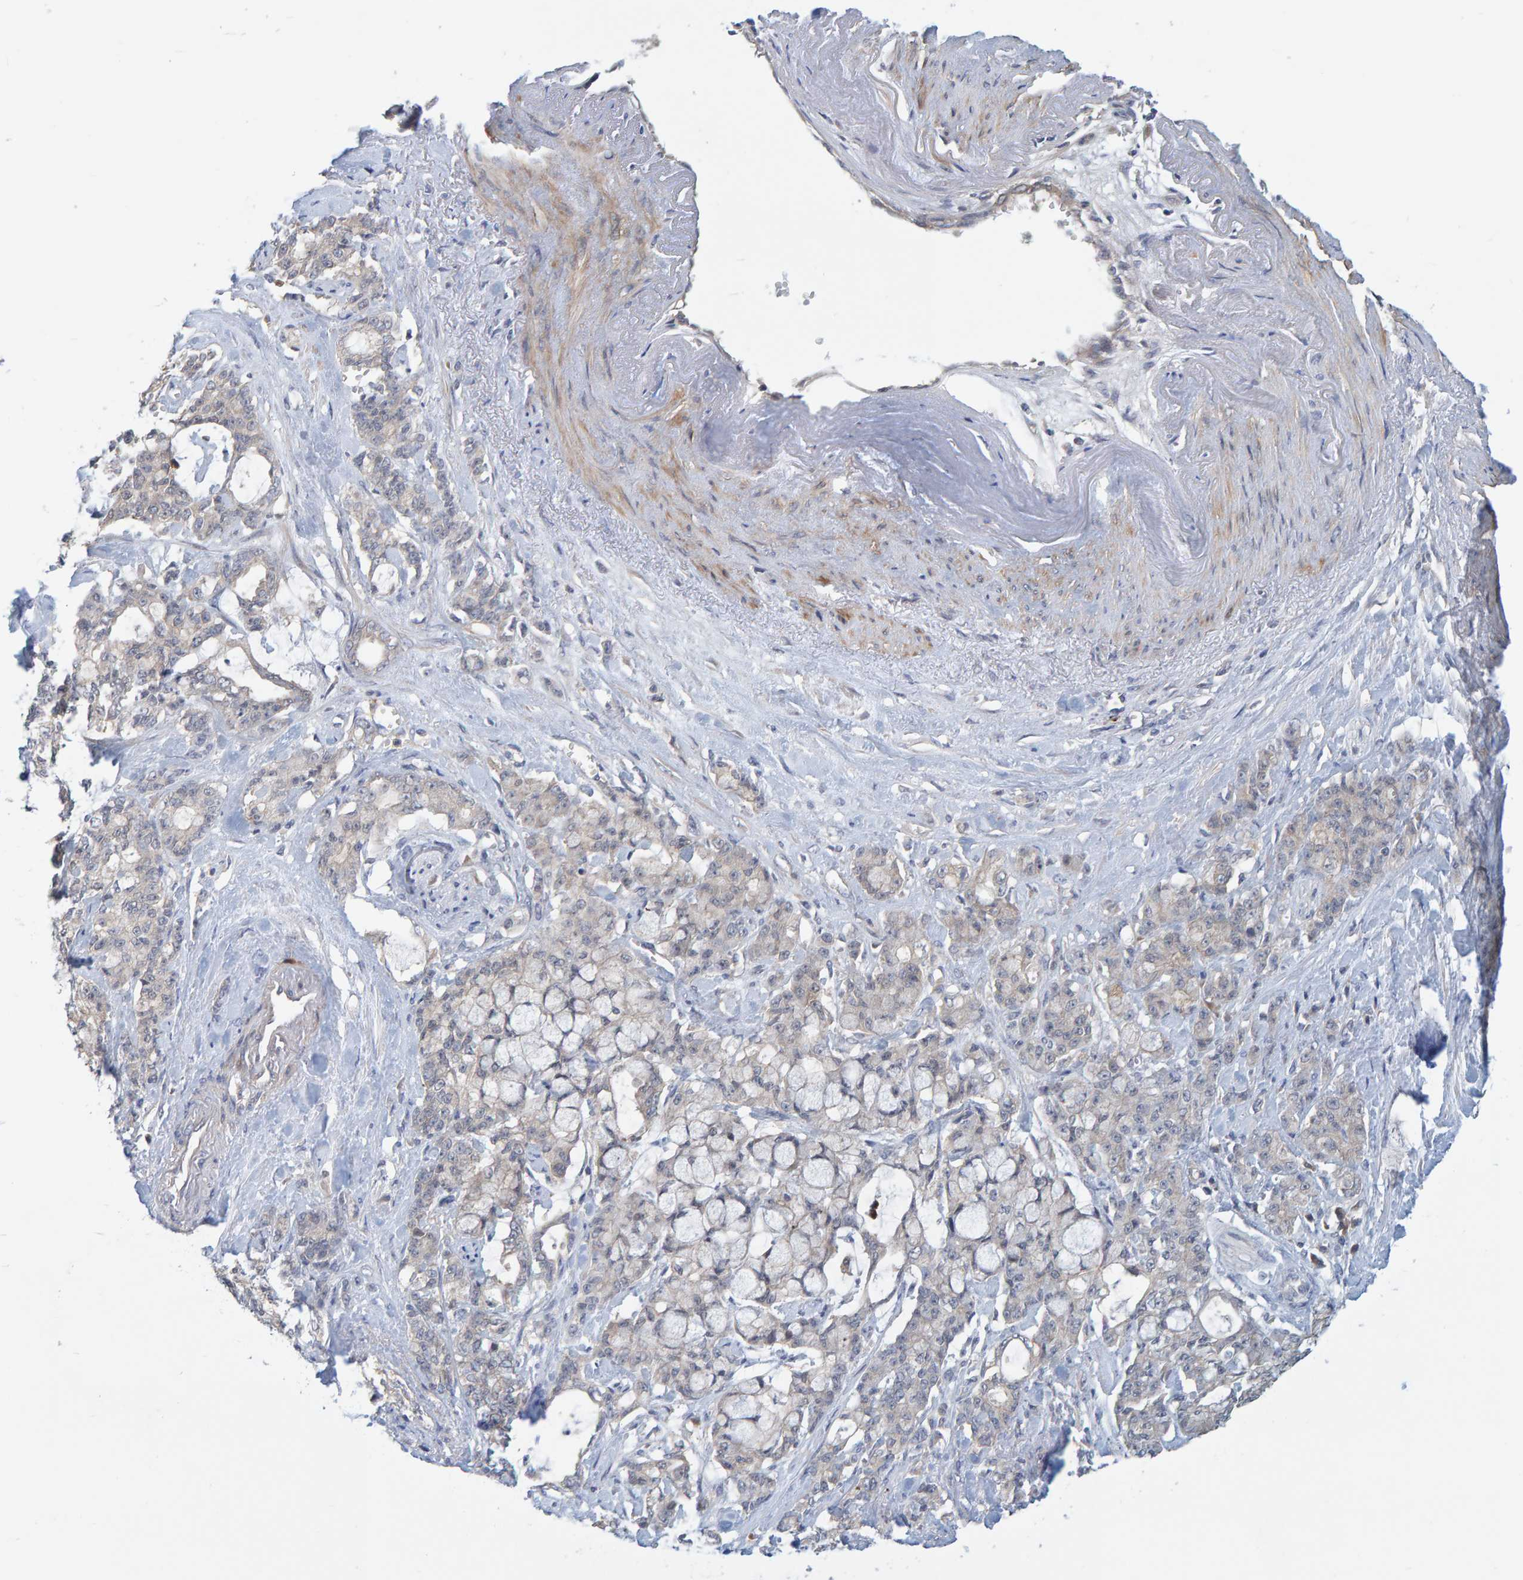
{"staining": {"intensity": "negative", "quantity": "none", "location": "none"}, "tissue": "pancreatic cancer", "cell_type": "Tumor cells", "image_type": "cancer", "snomed": [{"axis": "morphology", "description": "Adenocarcinoma, NOS"}, {"axis": "topography", "description": "Pancreas"}], "caption": "Immunohistochemistry of pancreatic adenocarcinoma exhibits no staining in tumor cells.", "gene": "TATDN1", "patient": {"sex": "female", "age": 73}}